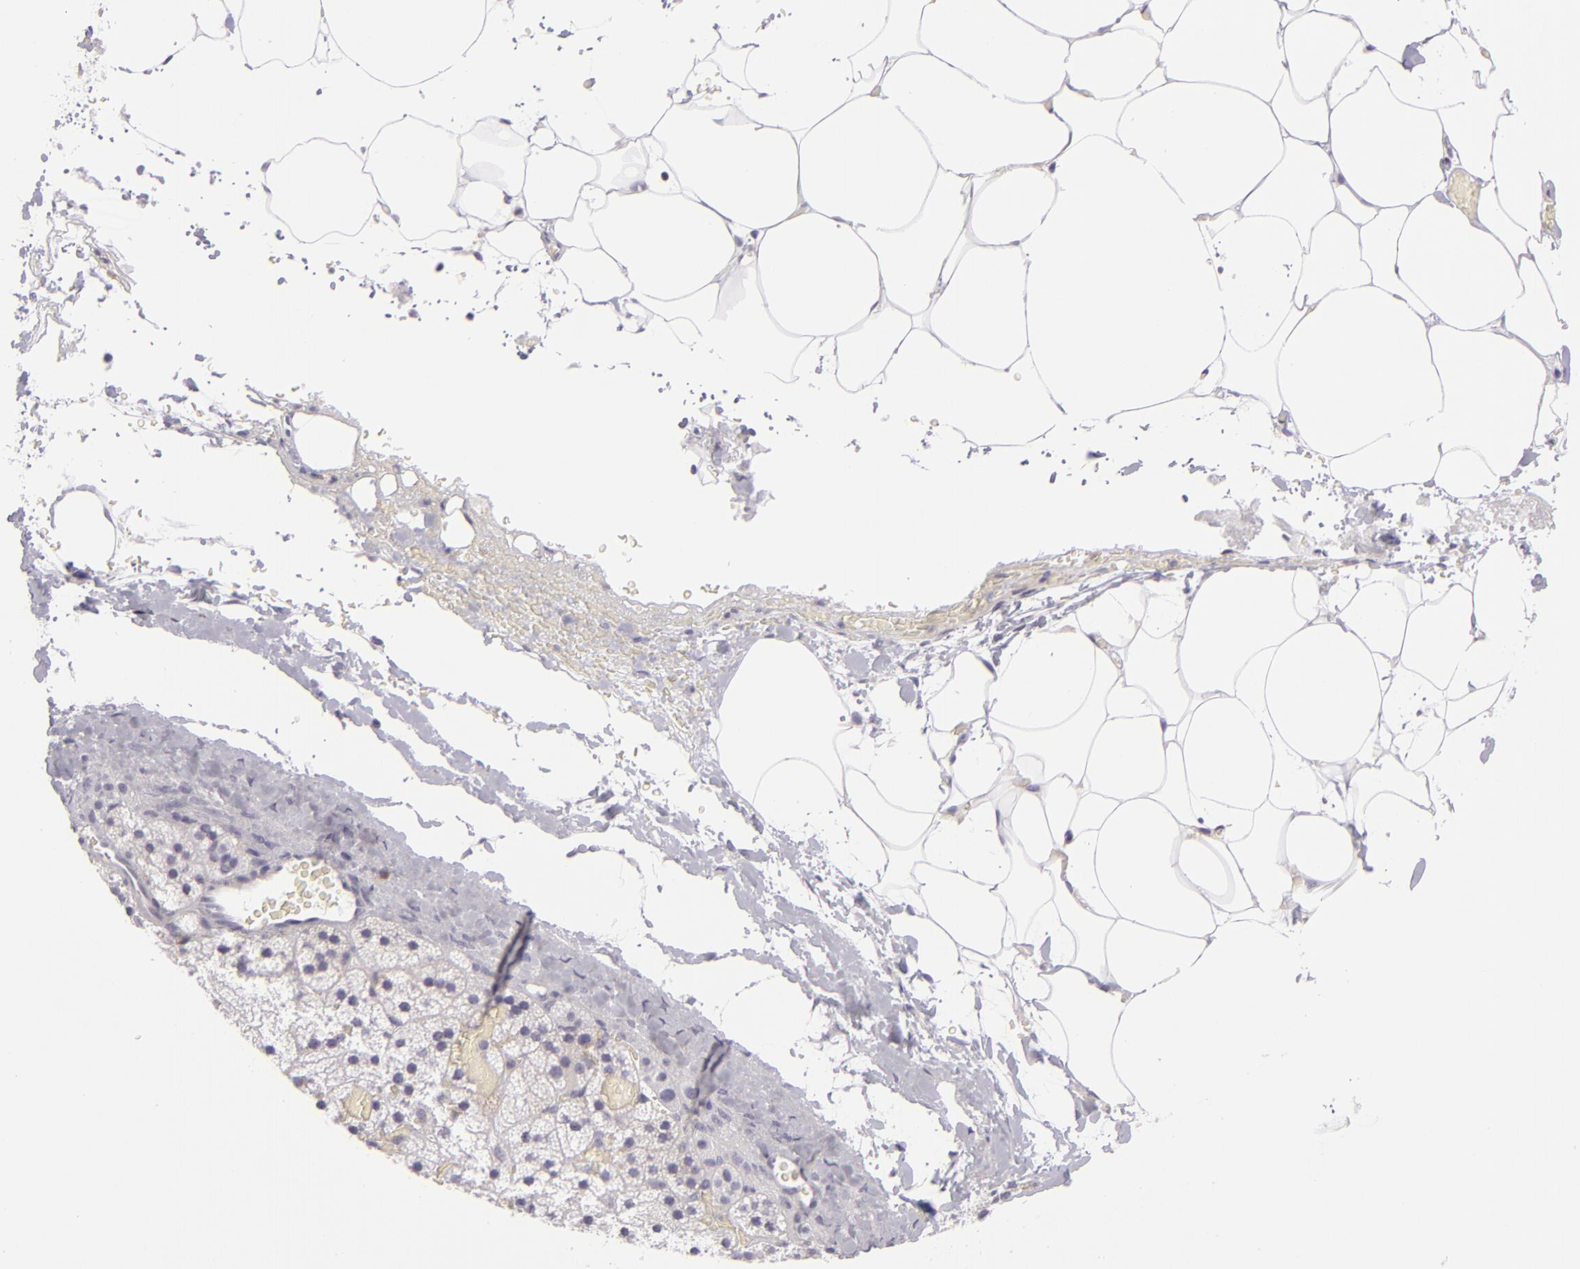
{"staining": {"intensity": "negative", "quantity": "none", "location": "none"}, "tissue": "adrenal gland", "cell_type": "Glandular cells", "image_type": "normal", "snomed": [{"axis": "morphology", "description": "Normal tissue, NOS"}, {"axis": "topography", "description": "Adrenal gland"}], "caption": "High power microscopy image of an IHC histopathology image of benign adrenal gland, revealing no significant staining in glandular cells.", "gene": "KCNAB2", "patient": {"sex": "male", "age": 35}}